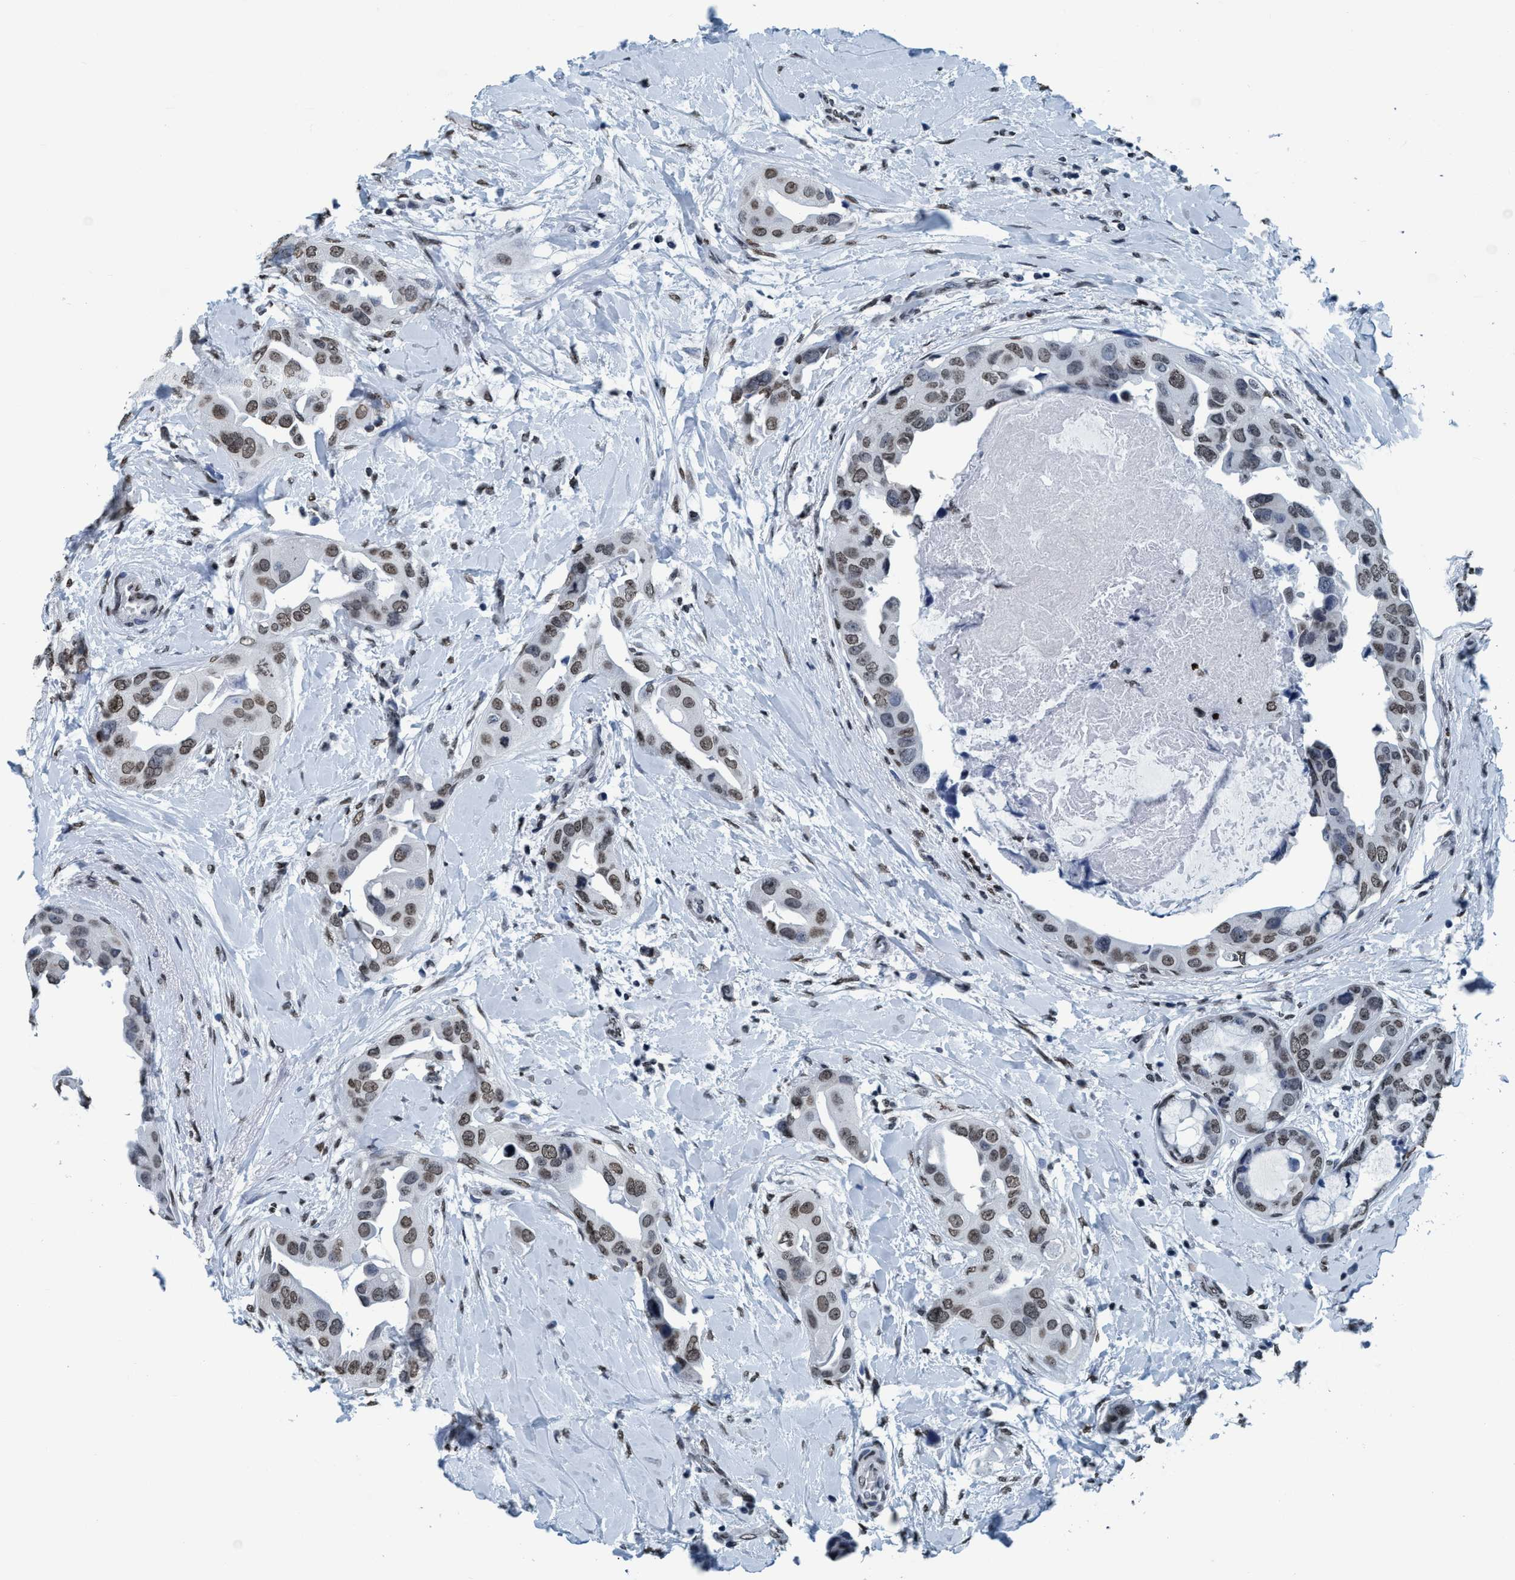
{"staining": {"intensity": "weak", "quantity": ">75%", "location": "nuclear"}, "tissue": "breast cancer", "cell_type": "Tumor cells", "image_type": "cancer", "snomed": [{"axis": "morphology", "description": "Duct carcinoma"}, {"axis": "topography", "description": "Breast"}], "caption": "Immunohistochemical staining of human invasive ductal carcinoma (breast) reveals low levels of weak nuclear protein expression in approximately >75% of tumor cells.", "gene": "CCNE2", "patient": {"sex": "female", "age": 40}}